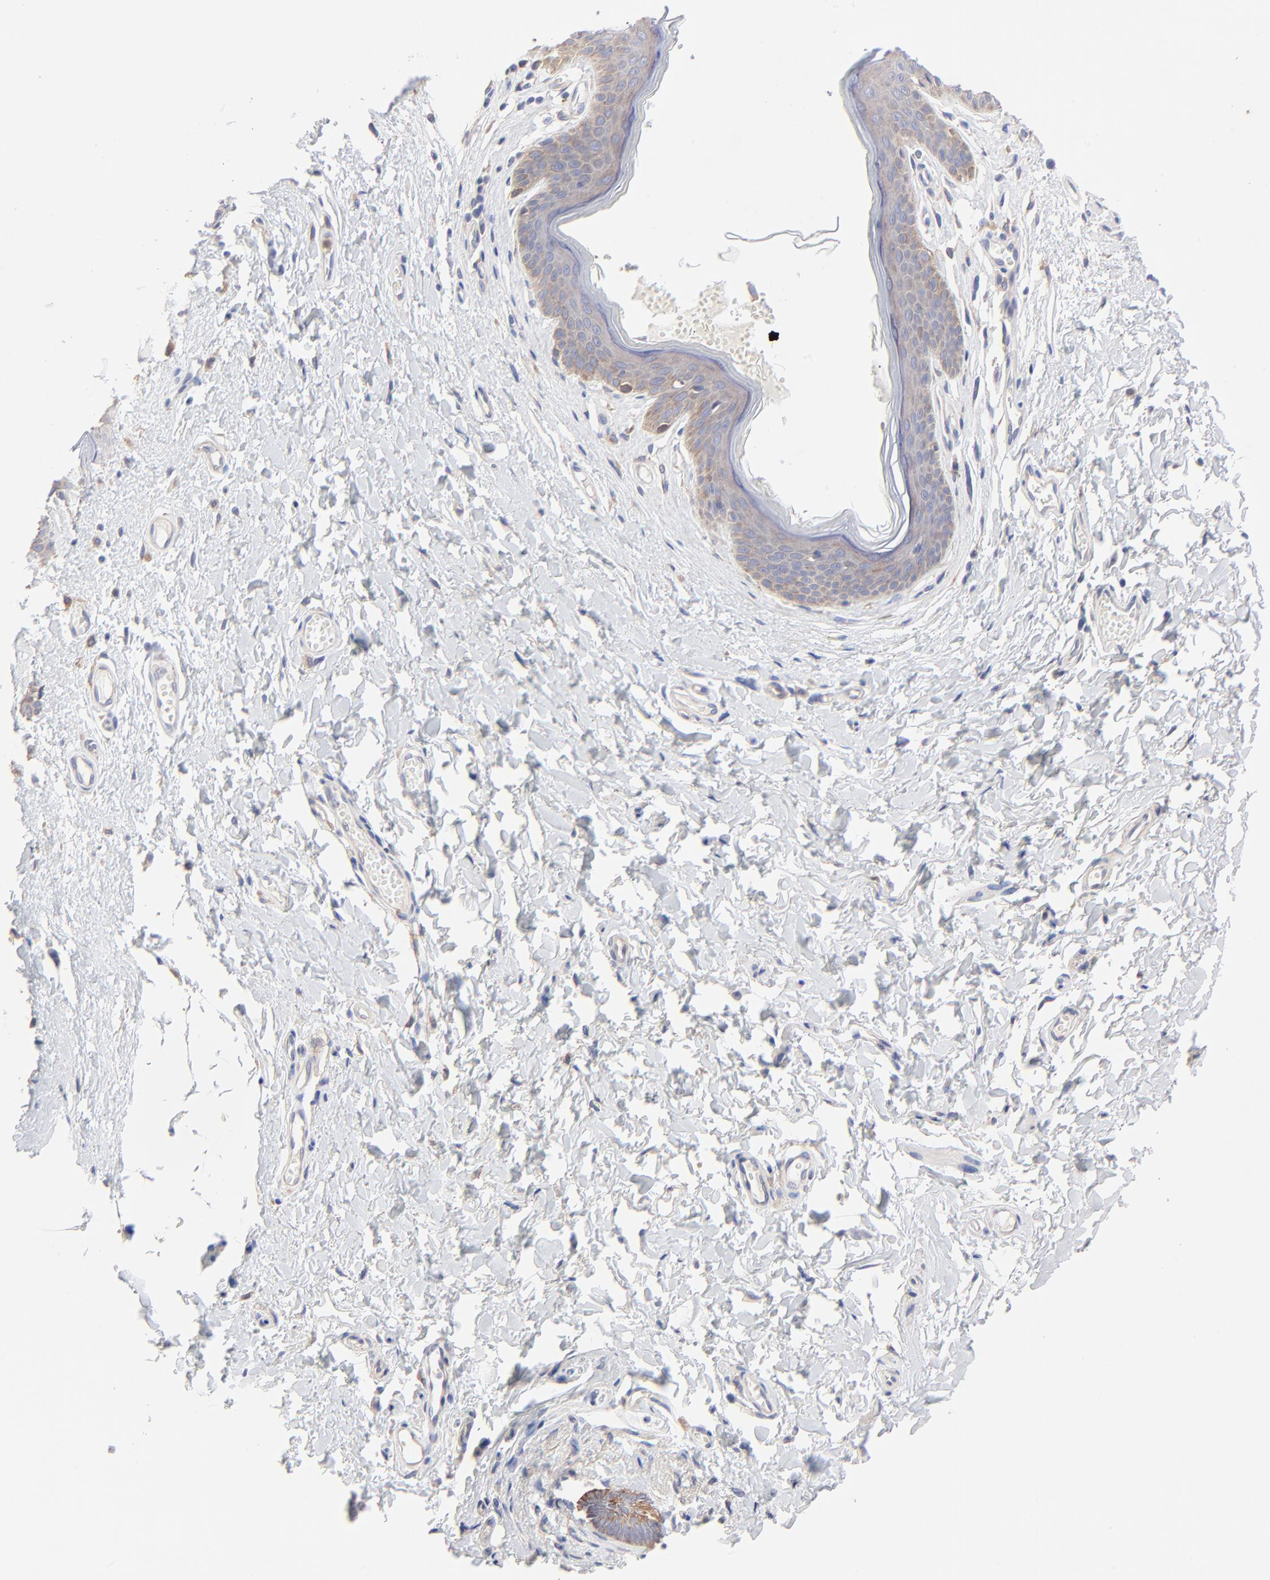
{"staining": {"intensity": "weak", "quantity": ">75%", "location": "cytoplasmic/membranous"}, "tissue": "skin", "cell_type": "Epidermal cells", "image_type": "normal", "snomed": [{"axis": "morphology", "description": "Normal tissue, NOS"}, {"axis": "morphology", "description": "Inflammation, NOS"}, {"axis": "topography", "description": "Vulva"}], "caption": "An image of skin stained for a protein exhibits weak cytoplasmic/membranous brown staining in epidermal cells. Nuclei are stained in blue.", "gene": "PPFIBP2", "patient": {"sex": "female", "age": 84}}